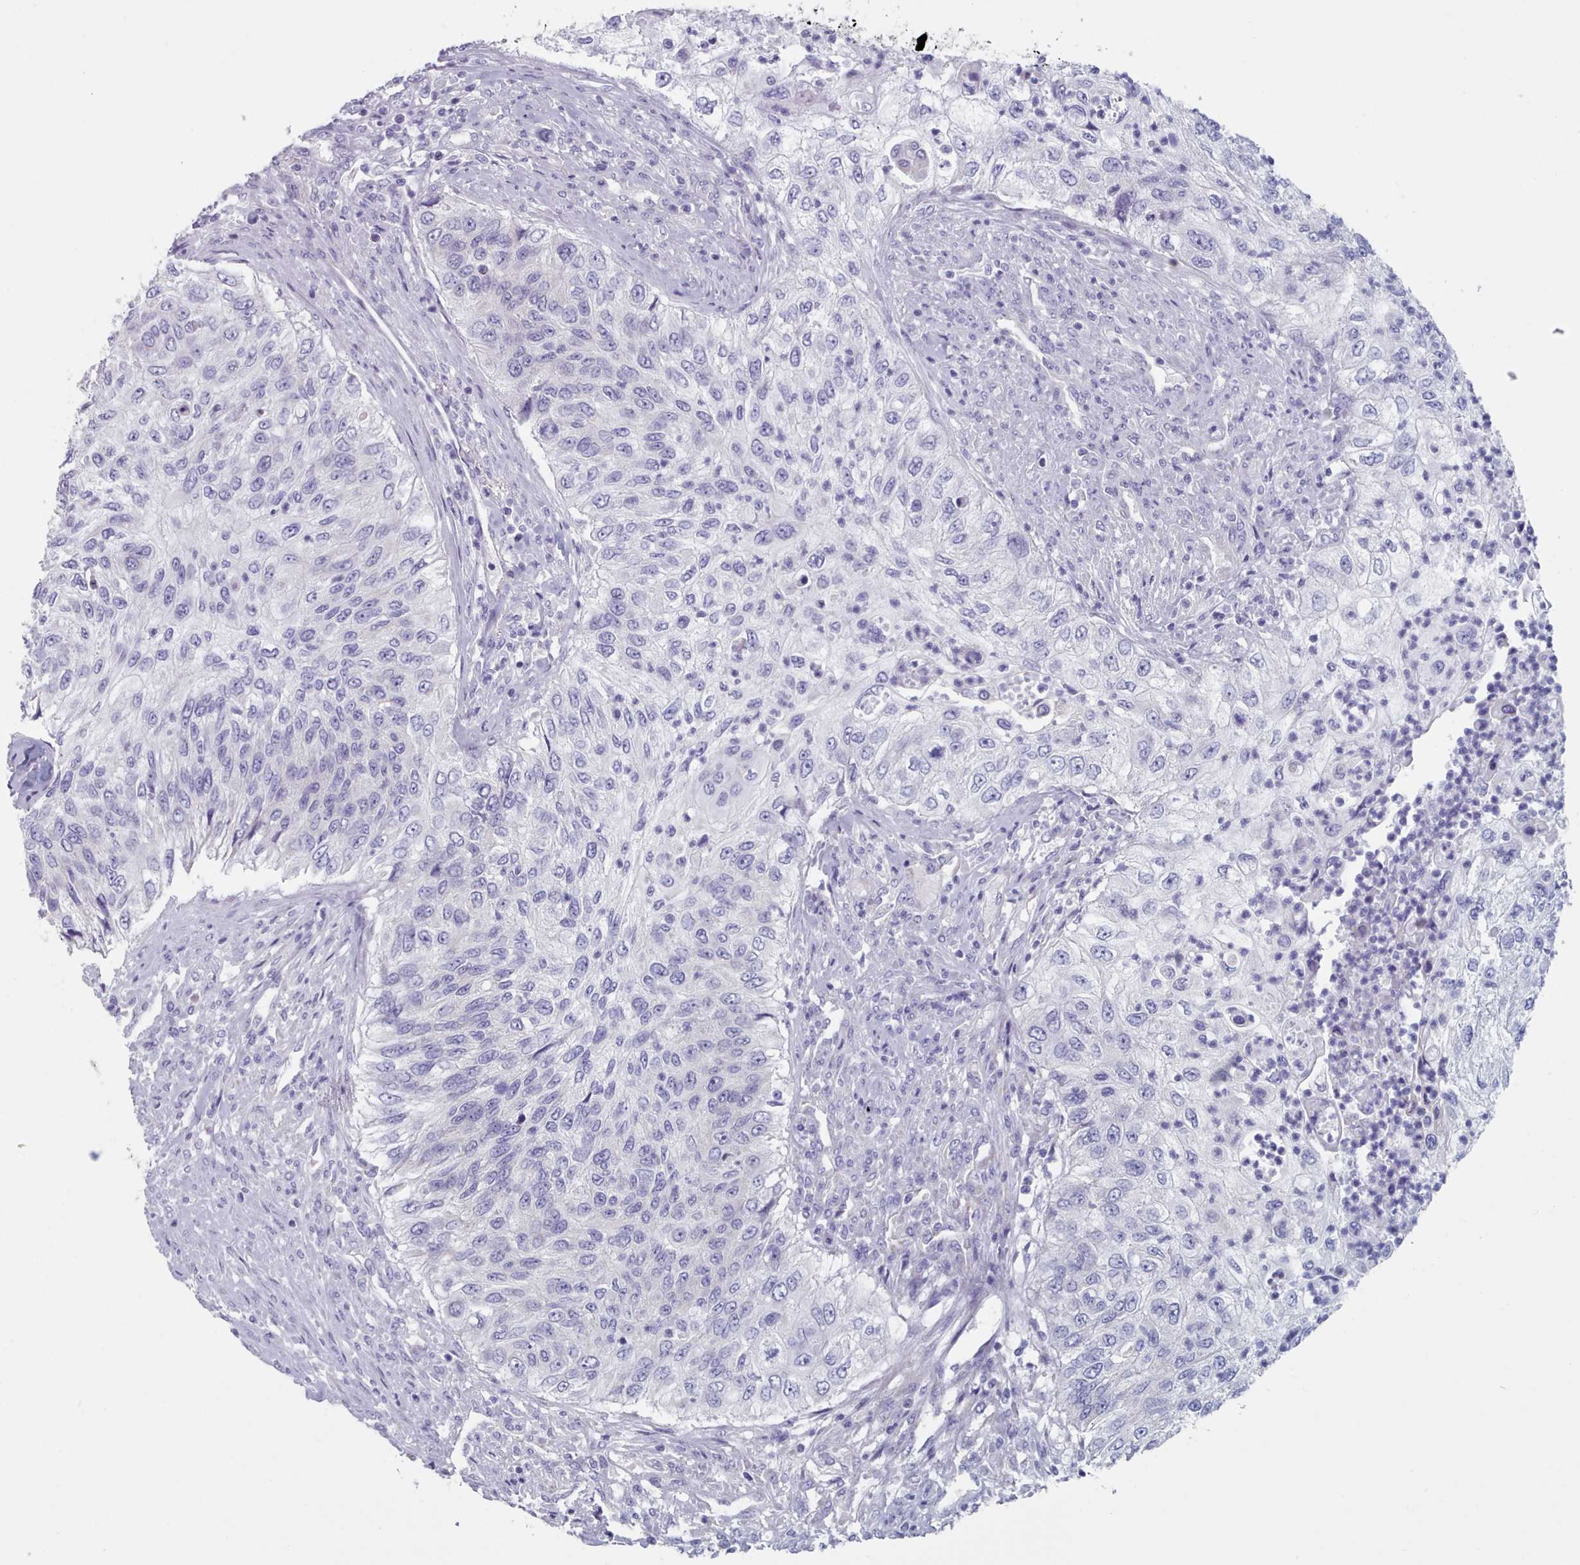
{"staining": {"intensity": "negative", "quantity": "none", "location": "none"}, "tissue": "urothelial cancer", "cell_type": "Tumor cells", "image_type": "cancer", "snomed": [{"axis": "morphology", "description": "Urothelial carcinoma, High grade"}, {"axis": "topography", "description": "Urinary bladder"}], "caption": "Urothelial carcinoma (high-grade) stained for a protein using IHC shows no positivity tumor cells.", "gene": "HAO1", "patient": {"sex": "female", "age": 60}}